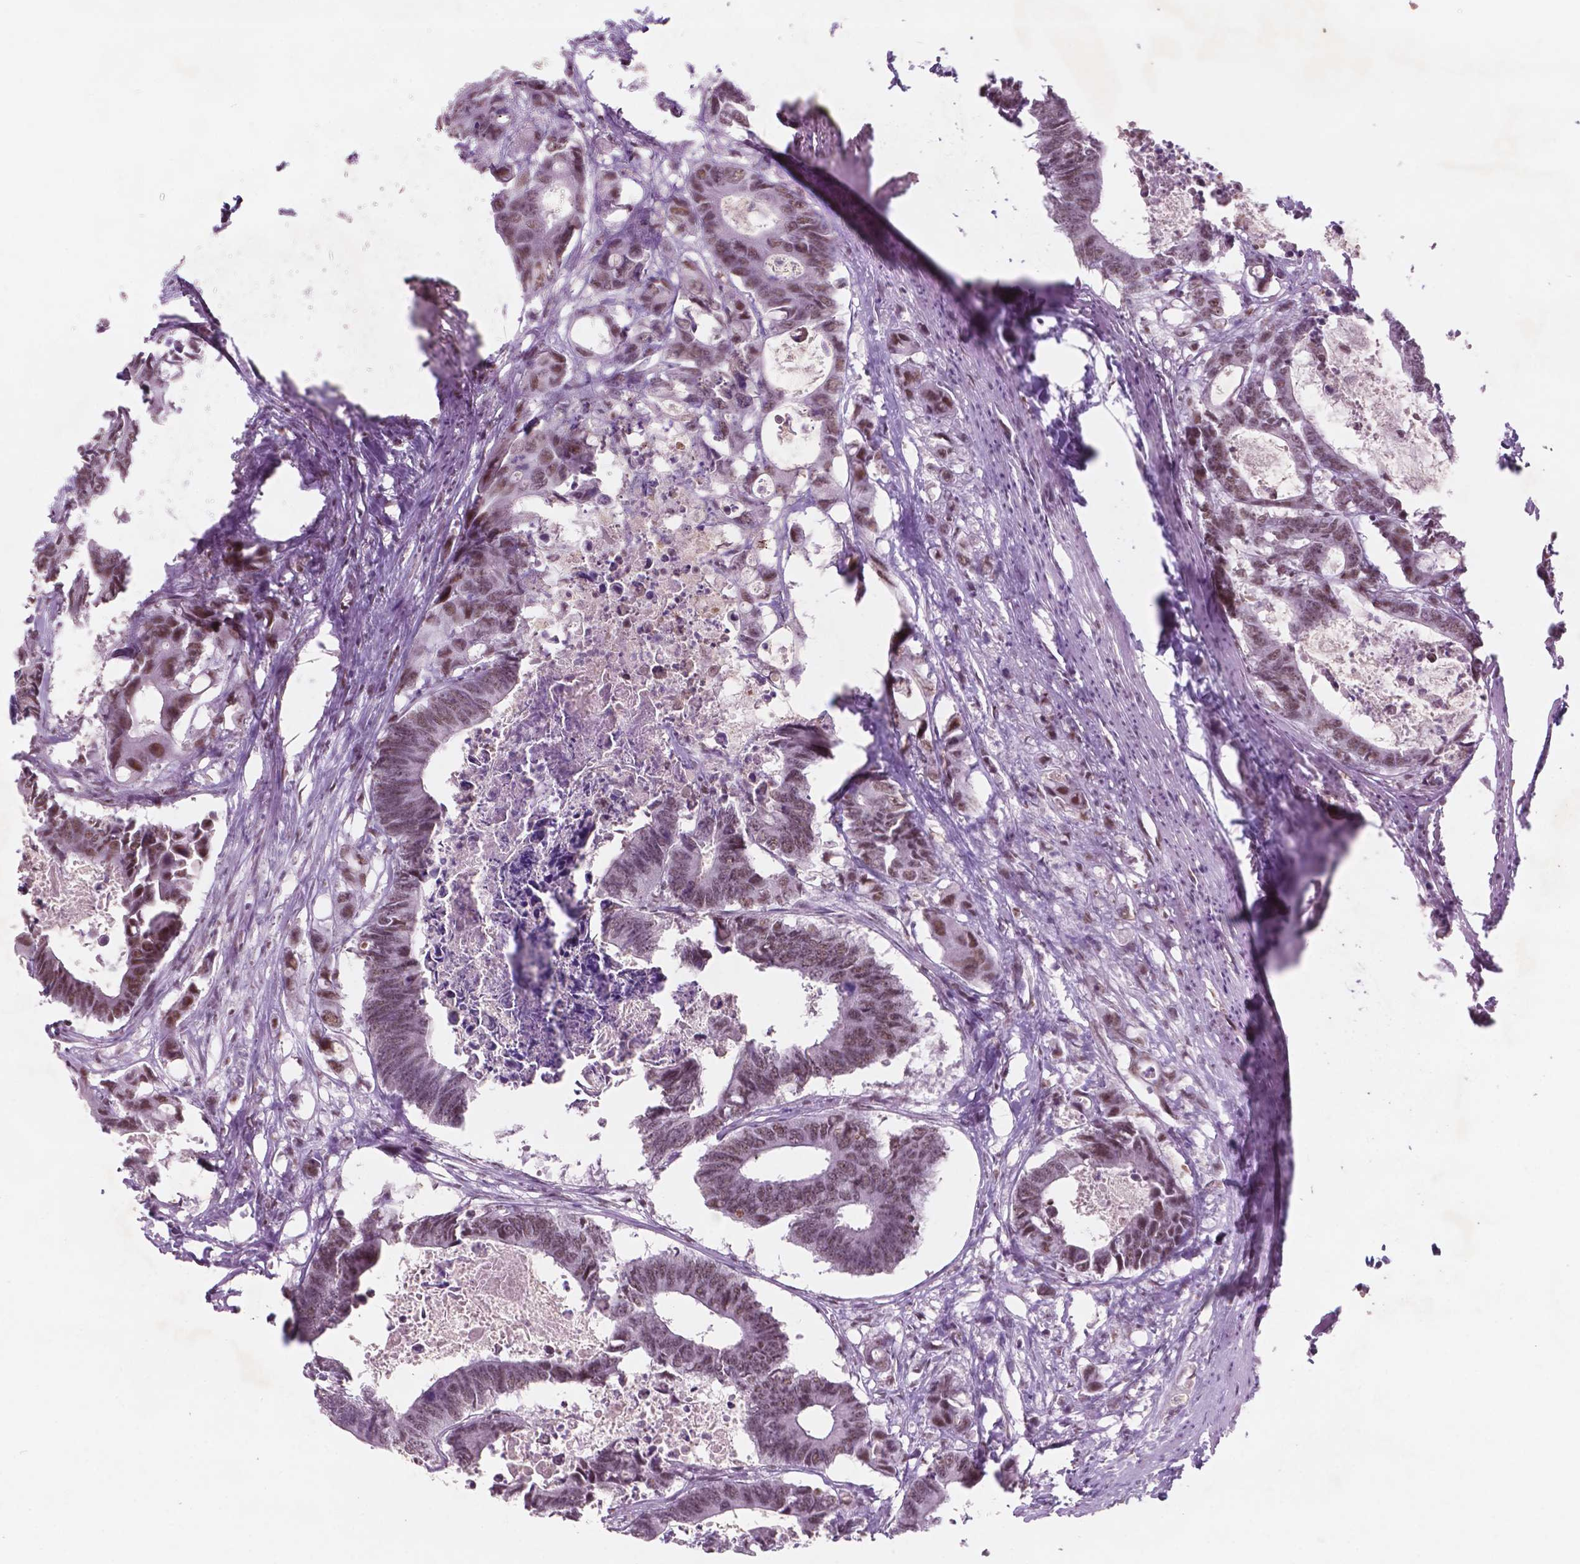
{"staining": {"intensity": "moderate", "quantity": ">75%", "location": "nuclear"}, "tissue": "colorectal cancer", "cell_type": "Tumor cells", "image_type": "cancer", "snomed": [{"axis": "morphology", "description": "Adenocarcinoma, NOS"}, {"axis": "topography", "description": "Rectum"}], "caption": "About >75% of tumor cells in colorectal cancer (adenocarcinoma) show moderate nuclear protein expression as visualized by brown immunohistochemical staining.", "gene": "CTR9", "patient": {"sex": "male", "age": 54}}